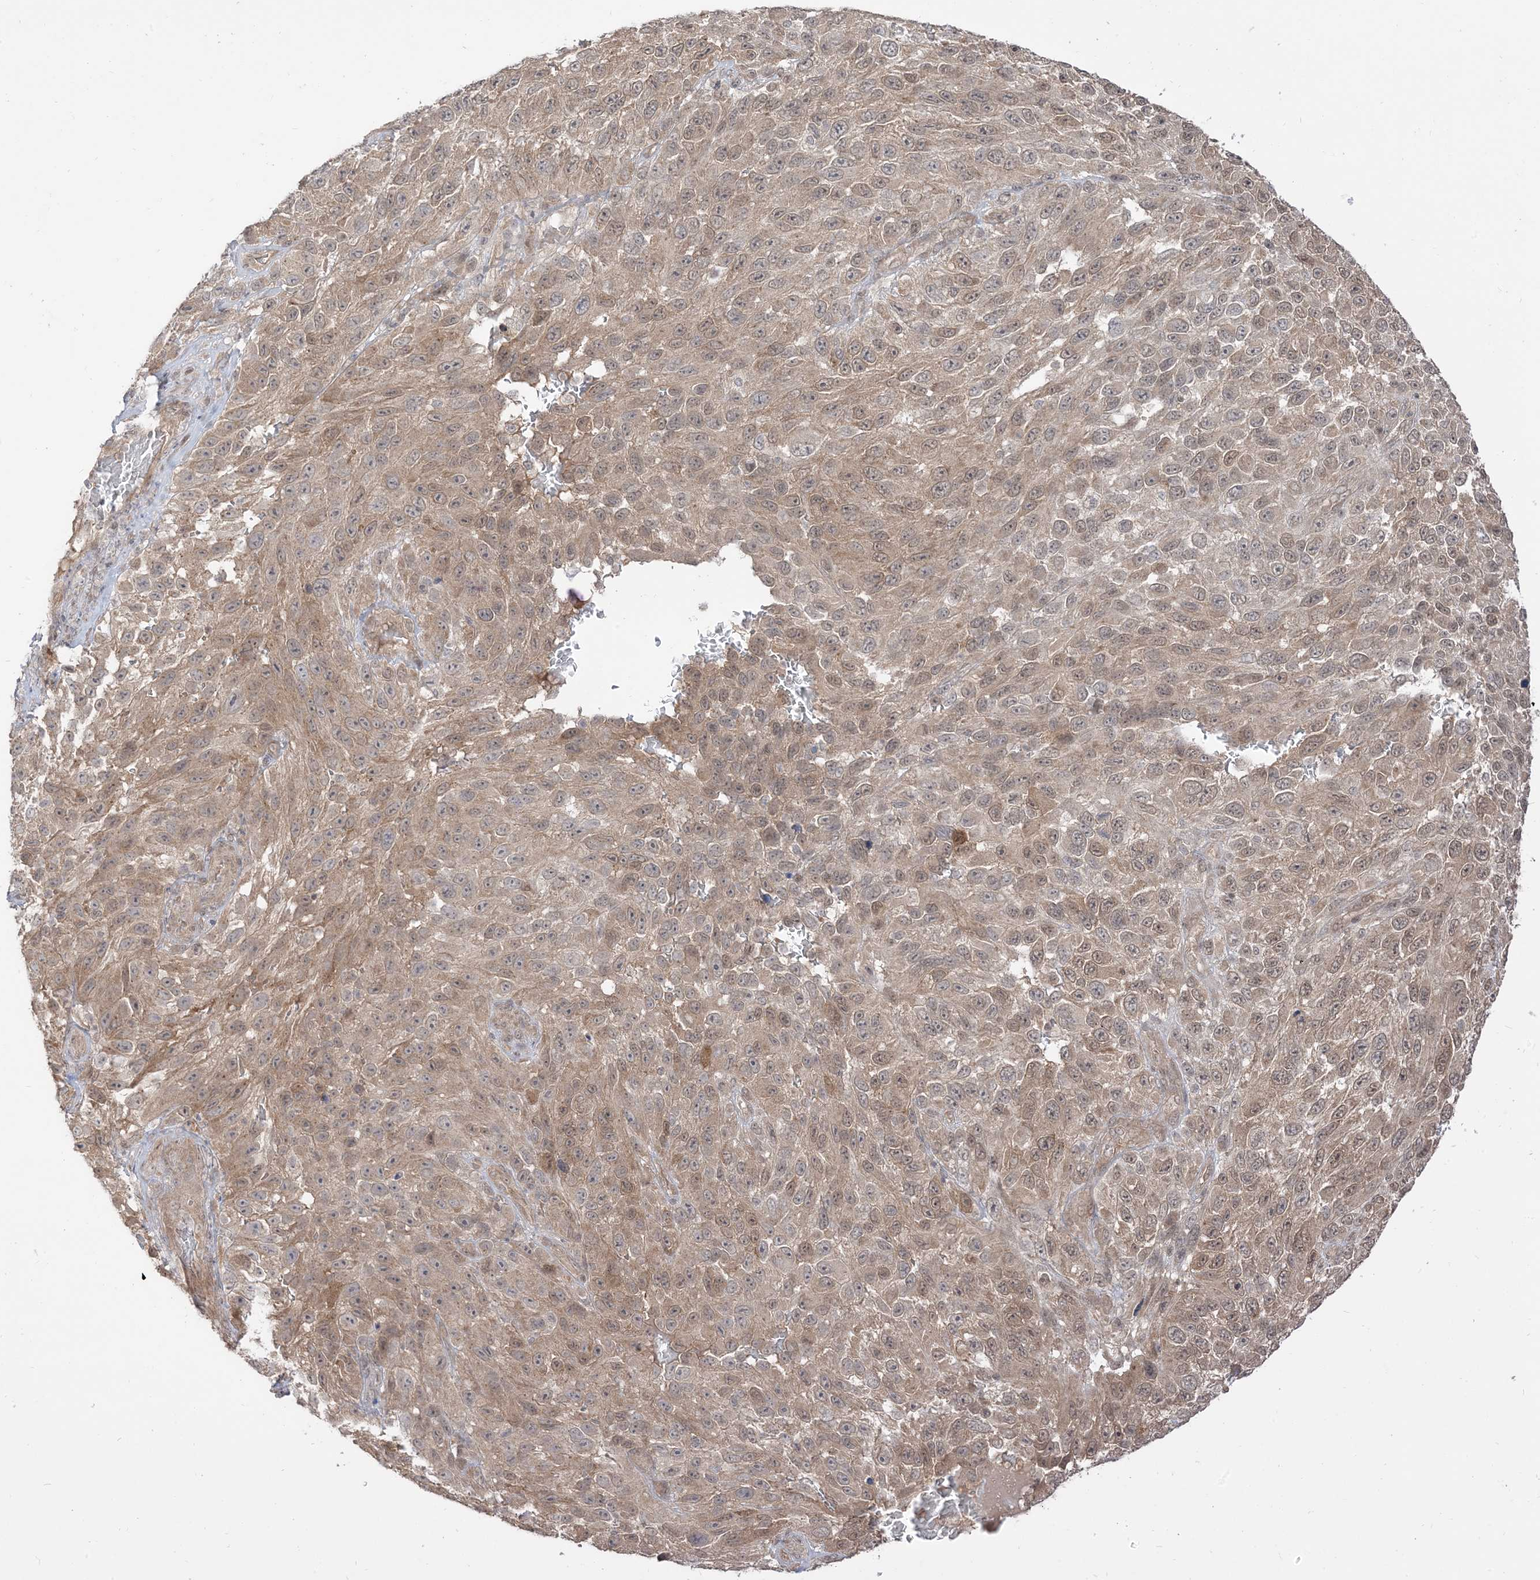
{"staining": {"intensity": "weak", "quantity": "25%-75%", "location": "cytoplasmic/membranous,nuclear"}, "tissue": "melanoma", "cell_type": "Tumor cells", "image_type": "cancer", "snomed": [{"axis": "morphology", "description": "Malignant melanoma, NOS"}, {"axis": "topography", "description": "Skin"}], "caption": "Human malignant melanoma stained with a protein marker shows weak staining in tumor cells.", "gene": "TBCC", "patient": {"sex": "female", "age": 94}}